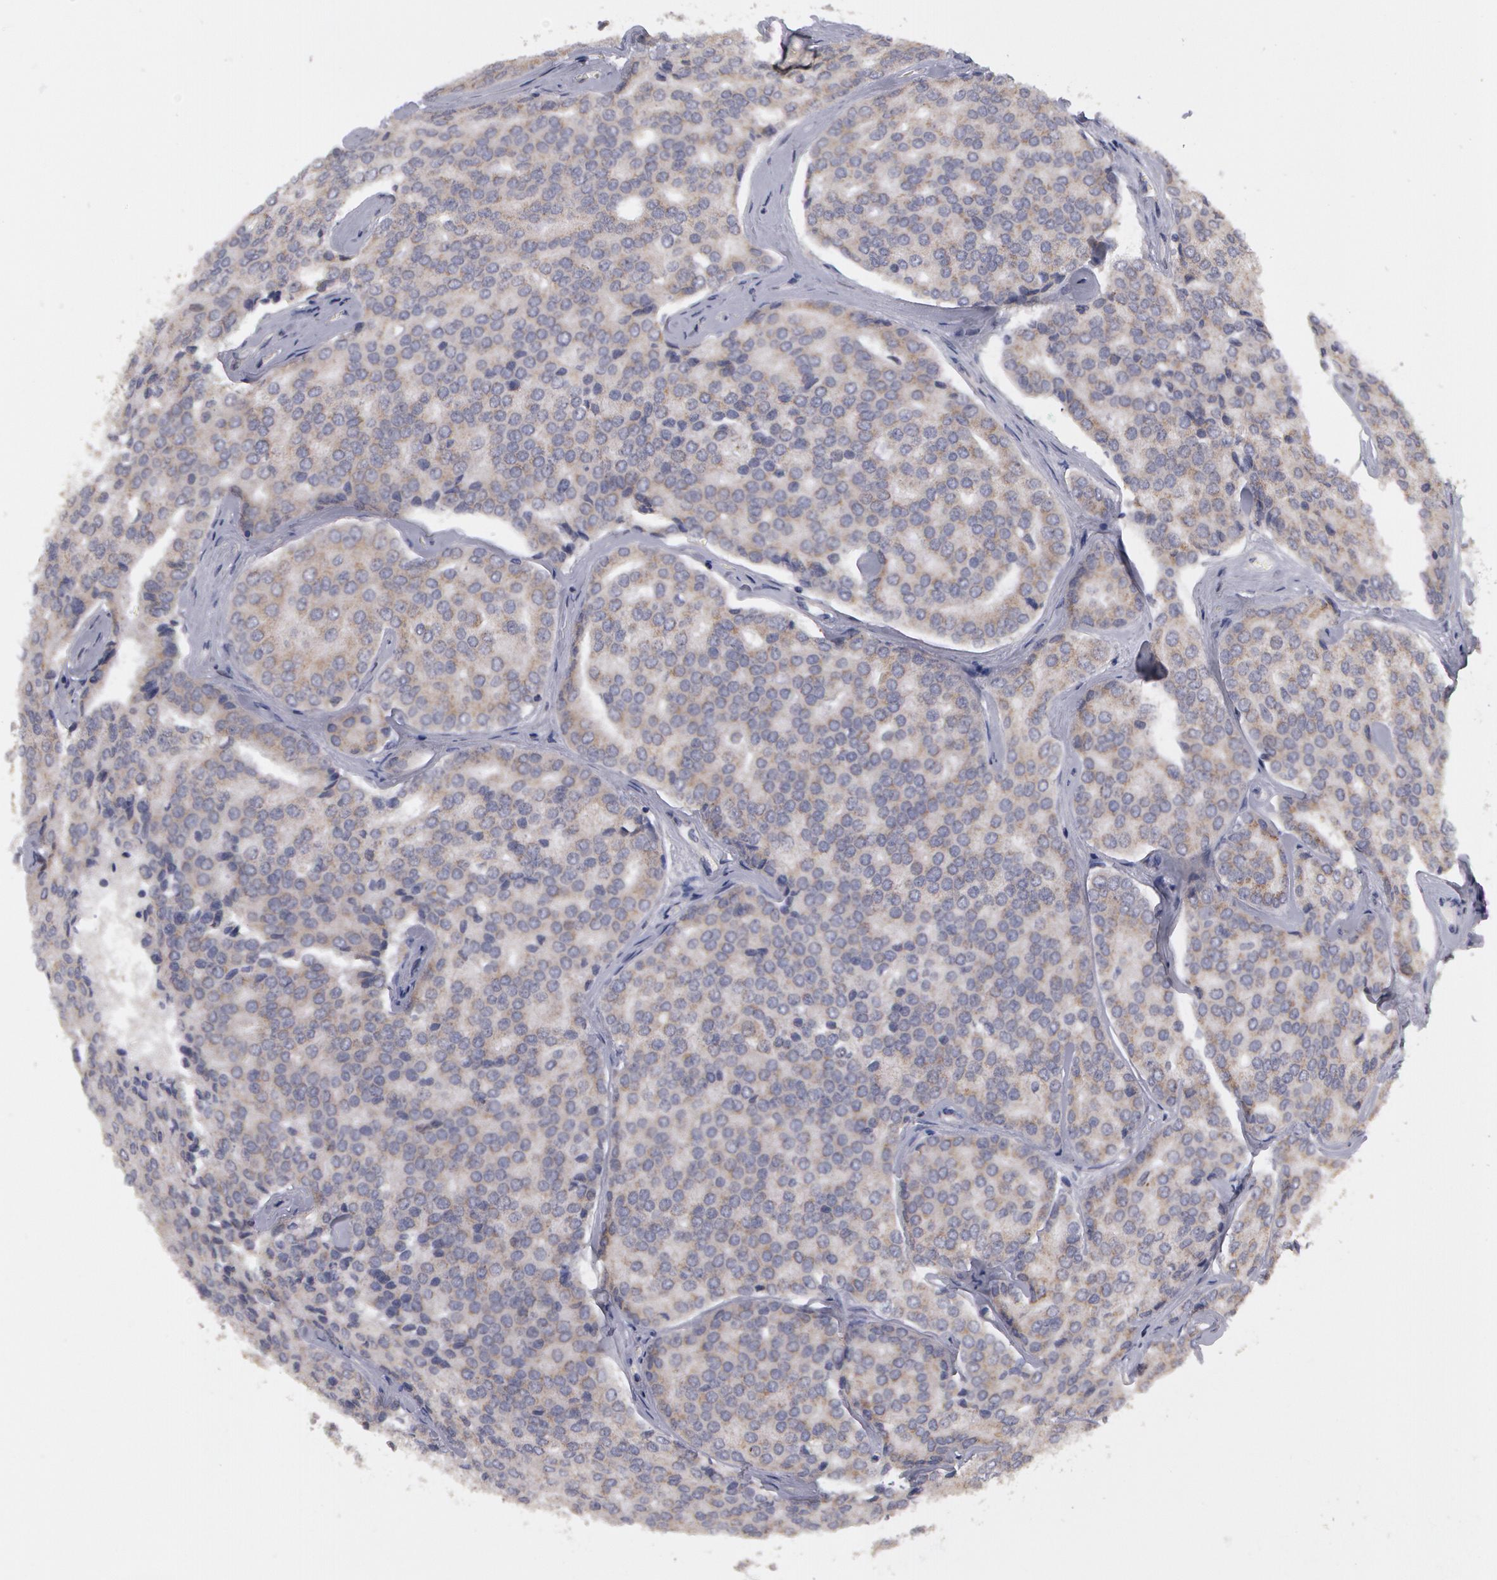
{"staining": {"intensity": "weak", "quantity": "25%-75%", "location": "cytoplasmic/membranous"}, "tissue": "prostate cancer", "cell_type": "Tumor cells", "image_type": "cancer", "snomed": [{"axis": "morphology", "description": "Adenocarcinoma, High grade"}, {"axis": "topography", "description": "Prostate"}], "caption": "The image exhibits immunohistochemical staining of prostate adenocarcinoma (high-grade). There is weak cytoplasmic/membranous staining is present in about 25%-75% of tumor cells.", "gene": "STX5", "patient": {"sex": "male", "age": 64}}